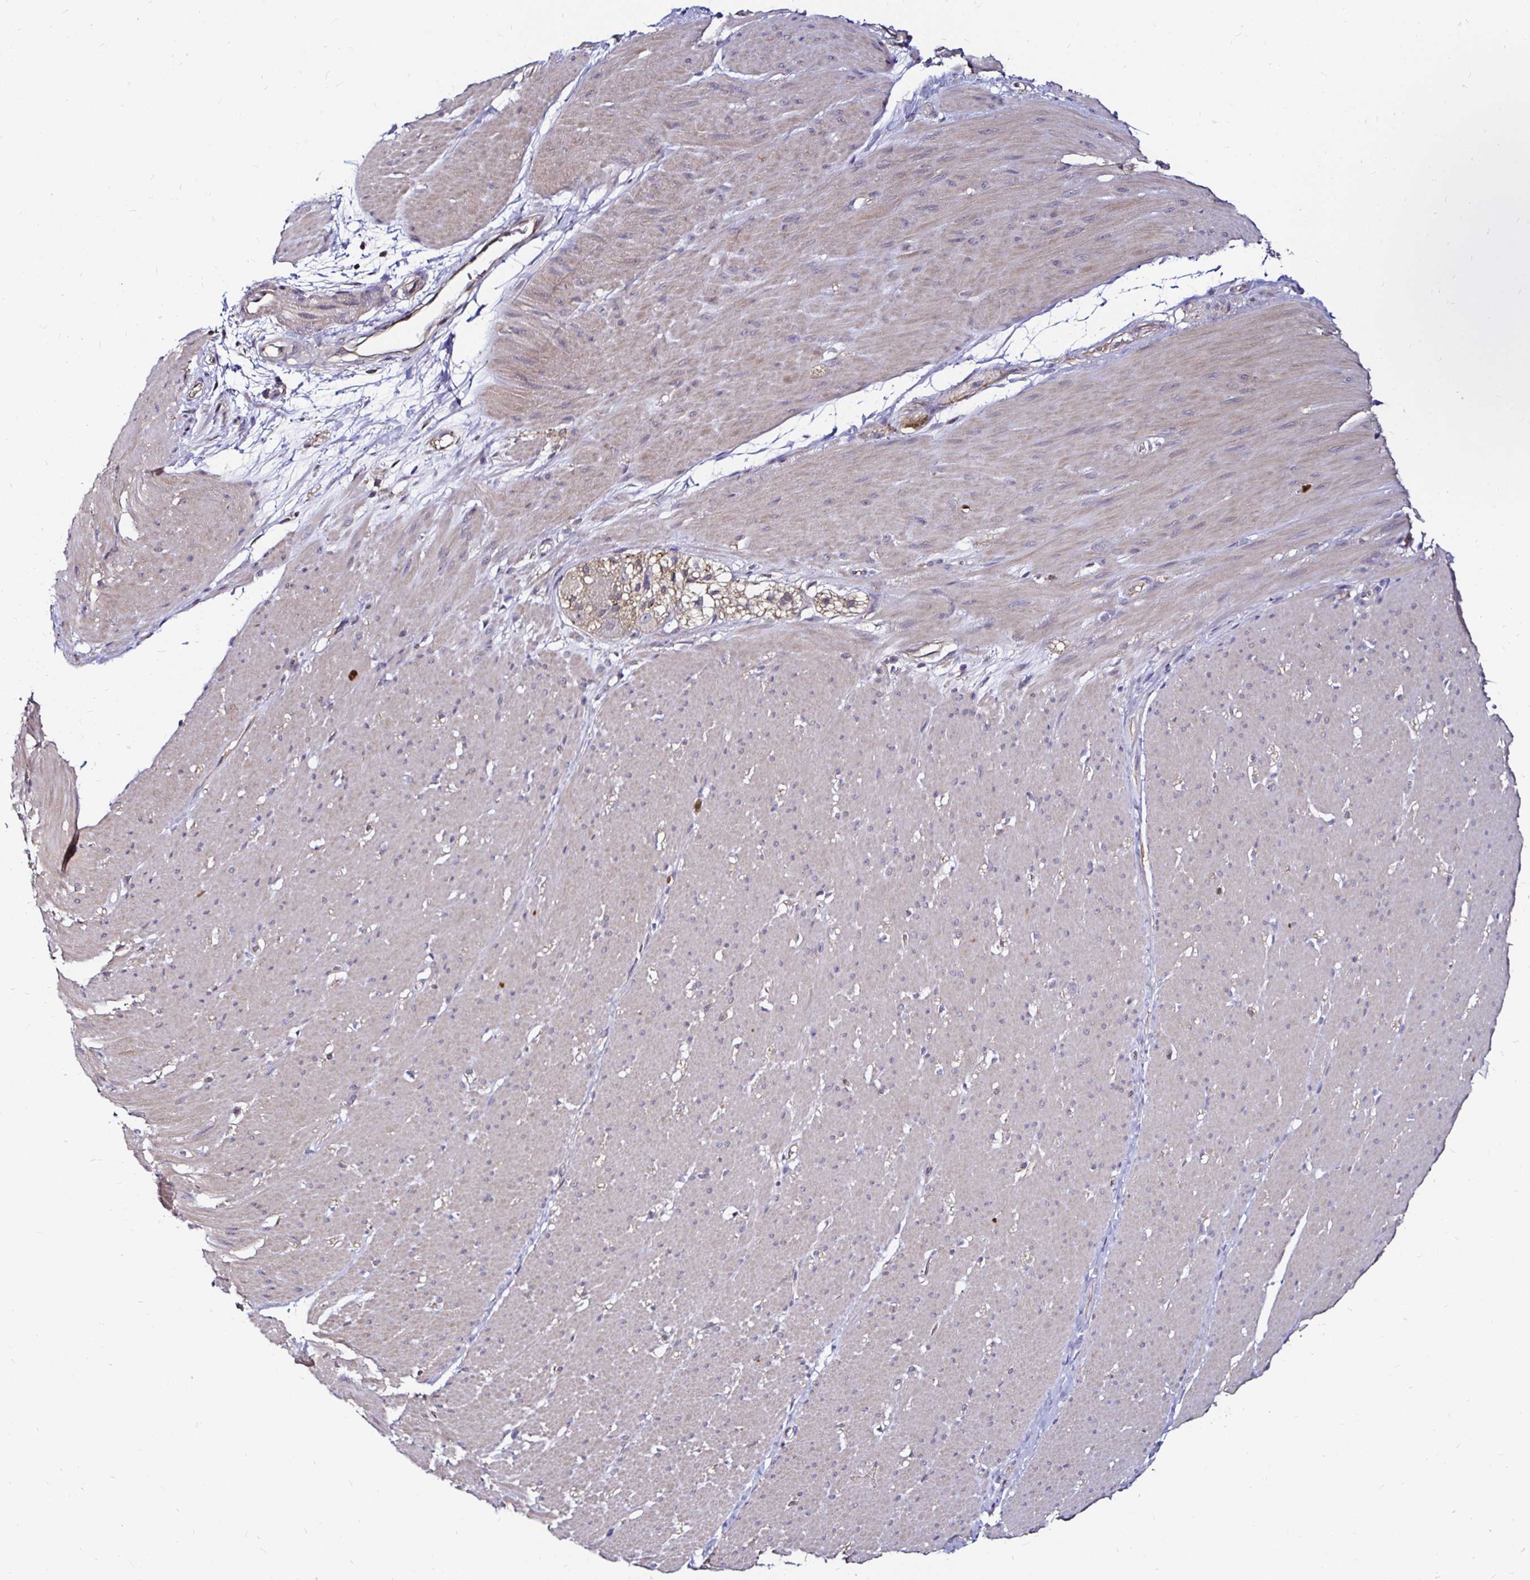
{"staining": {"intensity": "negative", "quantity": "none", "location": "none"}, "tissue": "smooth muscle", "cell_type": "Smooth muscle cells", "image_type": "normal", "snomed": [{"axis": "morphology", "description": "Normal tissue, NOS"}, {"axis": "topography", "description": "Smooth muscle"}, {"axis": "topography", "description": "Rectum"}], "caption": "A high-resolution image shows immunohistochemistry (IHC) staining of benign smooth muscle, which shows no significant staining in smooth muscle cells. The staining is performed using DAB (3,3'-diaminobenzidine) brown chromogen with nuclei counter-stained in using hematoxylin.", "gene": "TXN", "patient": {"sex": "male", "age": 53}}